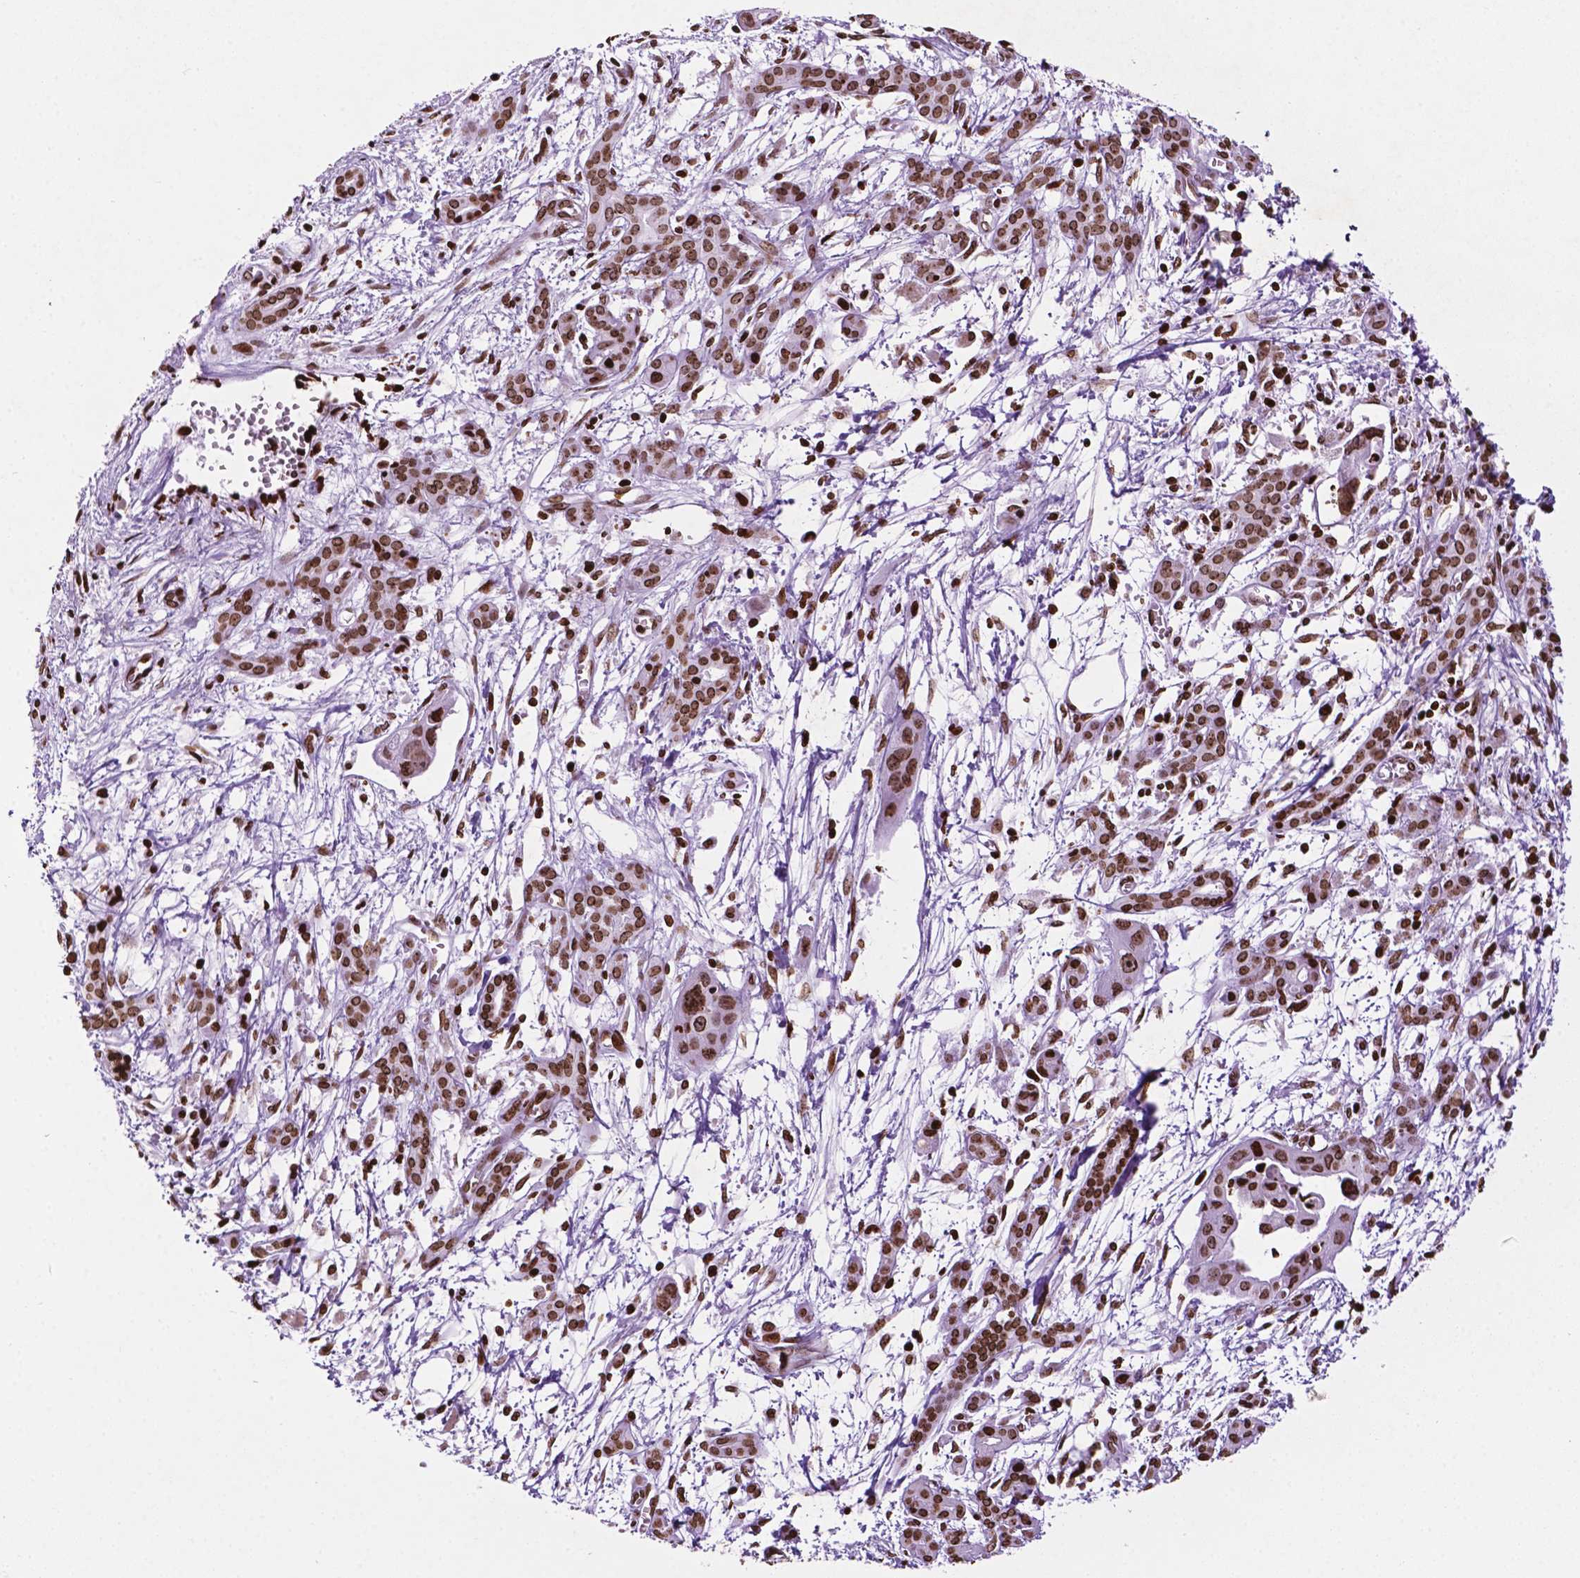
{"staining": {"intensity": "strong", "quantity": ">75%", "location": "nuclear"}, "tissue": "pancreatic cancer", "cell_type": "Tumor cells", "image_type": "cancer", "snomed": [{"axis": "morphology", "description": "Adenocarcinoma, NOS"}, {"axis": "topography", "description": "Pancreas"}], "caption": "IHC of adenocarcinoma (pancreatic) shows high levels of strong nuclear staining in approximately >75% of tumor cells.", "gene": "TMEM250", "patient": {"sex": "male", "age": 60}}